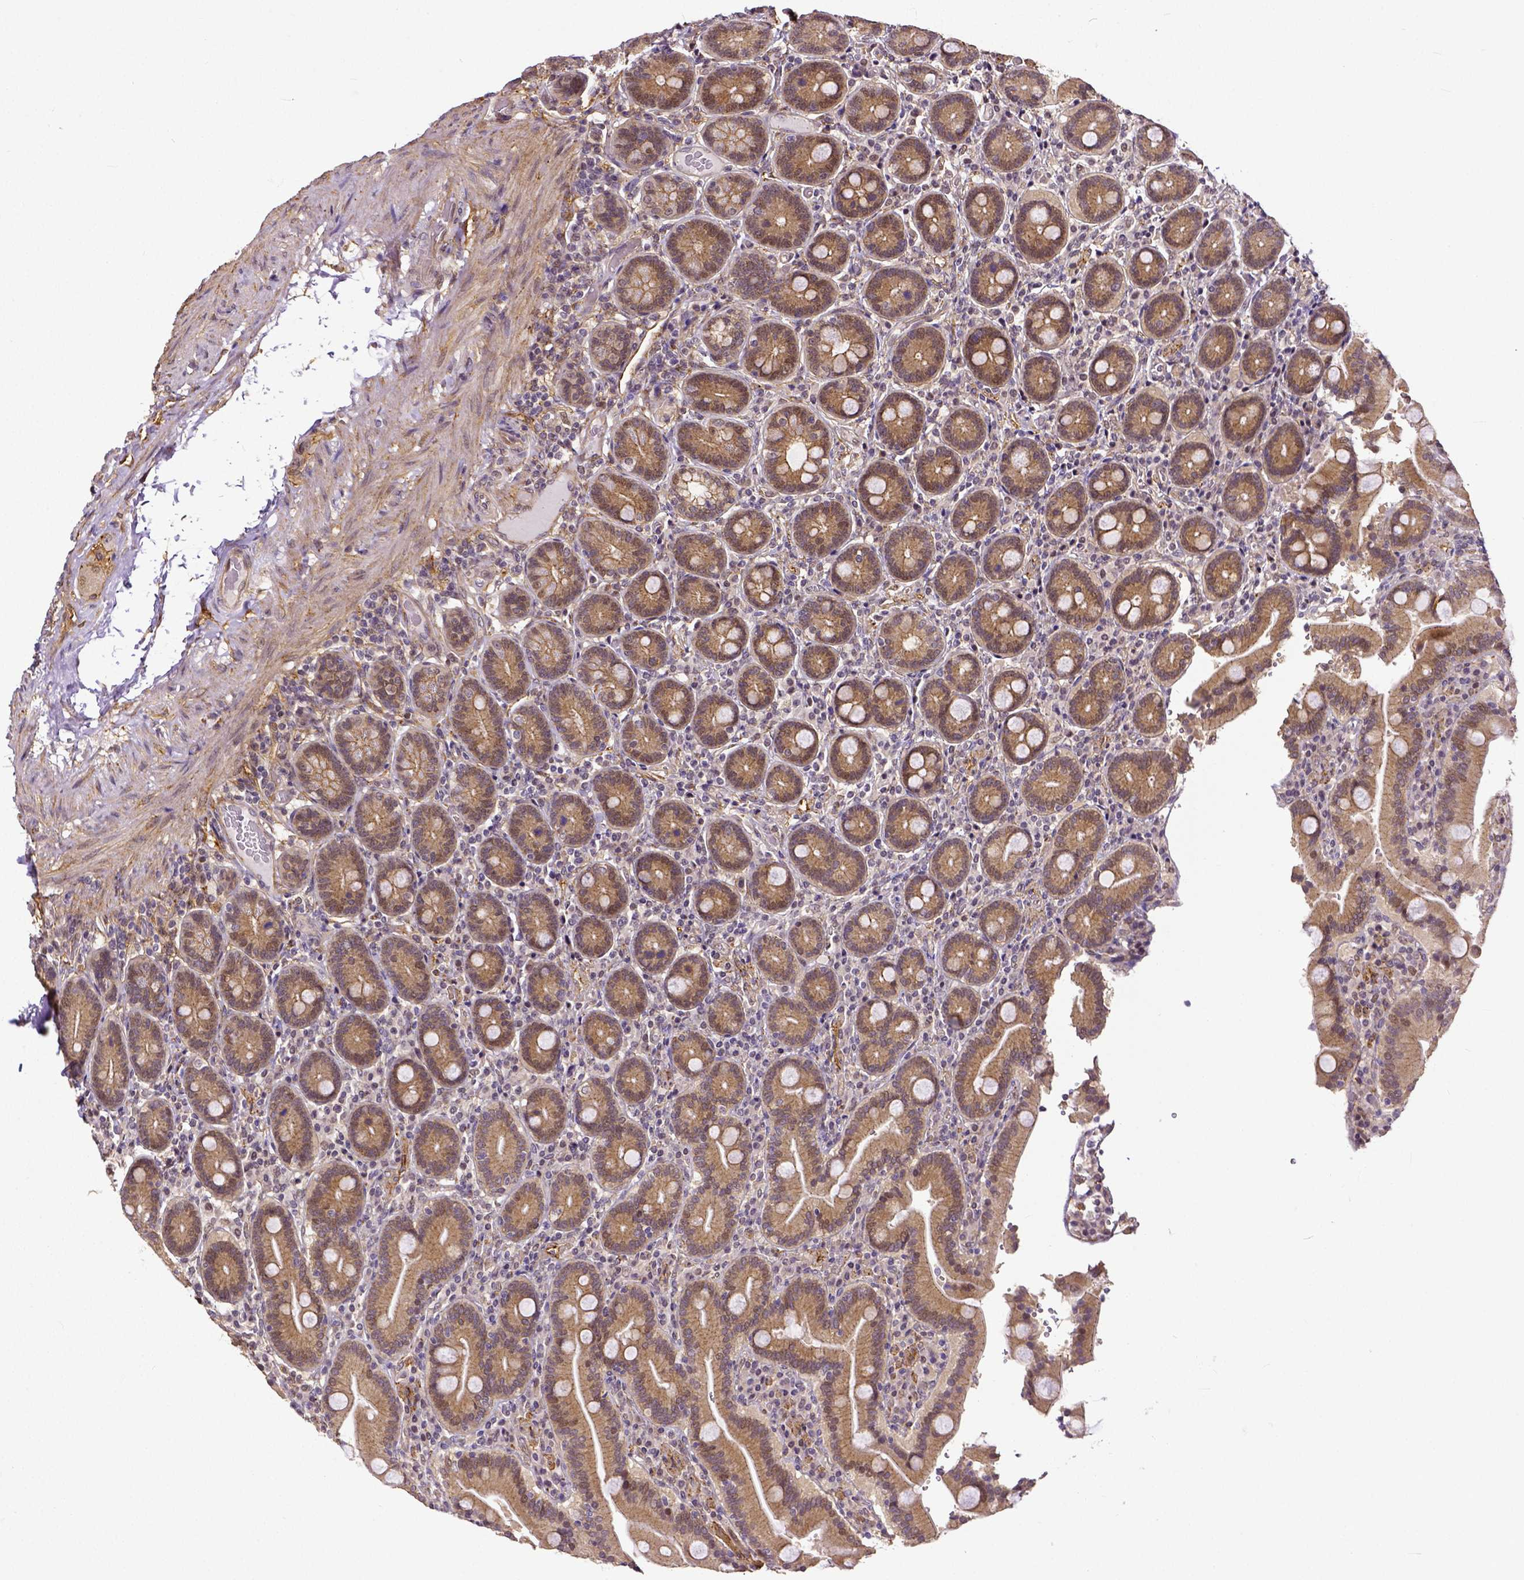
{"staining": {"intensity": "moderate", "quantity": ">75%", "location": "cytoplasmic/membranous"}, "tissue": "duodenum", "cell_type": "Glandular cells", "image_type": "normal", "snomed": [{"axis": "morphology", "description": "Normal tissue, NOS"}, {"axis": "topography", "description": "Duodenum"}], "caption": "Immunohistochemistry micrograph of normal duodenum: human duodenum stained using immunohistochemistry (IHC) exhibits medium levels of moderate protein expression localized specifically in the cytoplasmic/membranous of glandular cells, appearing as a cytoplasmic/membranous brown color.", "gene": "DICER1", "patient": {"sex": "female", "age": 62}}